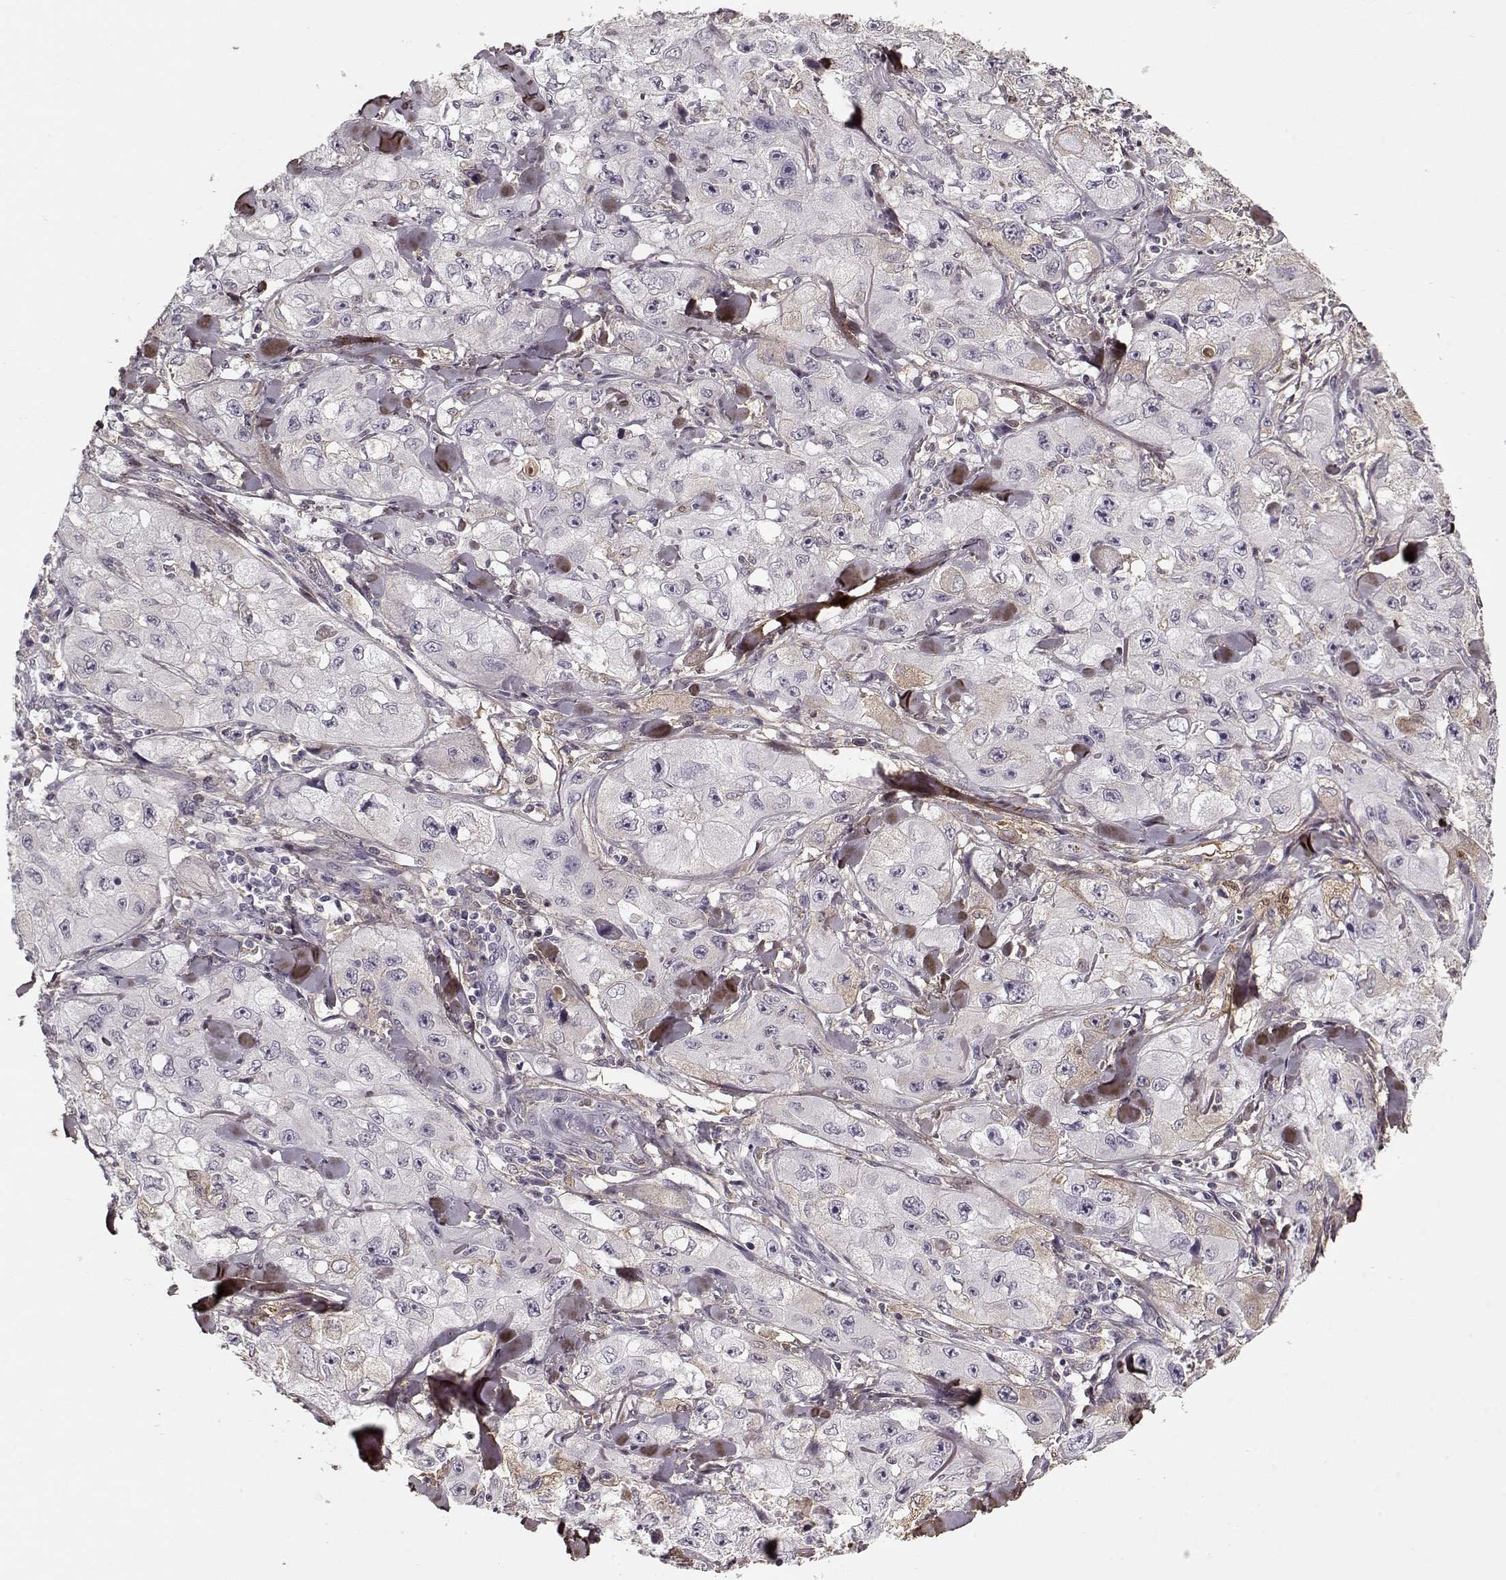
{"staining": {"intensity": "negative", "quantity": "none", "location": "none"}, "tissue": "skin cancer", "cell_type": "Tumor cells", "image_type": "cancer", "snomed": [{"axis": "morphology", "description": "Squamous cell carcinoma, NOS"}, {"axis": "topography", "description": "Skin"}, {"axis": "topography", "description": "Subcutis"}], "caption": "Skin cancer (squamous cell carcinoma) was stained to show a protein in brown. There is no significant positivity in tumor cells.", "gene": "LUM", "patient": {"sex": "male", "age": 73}}